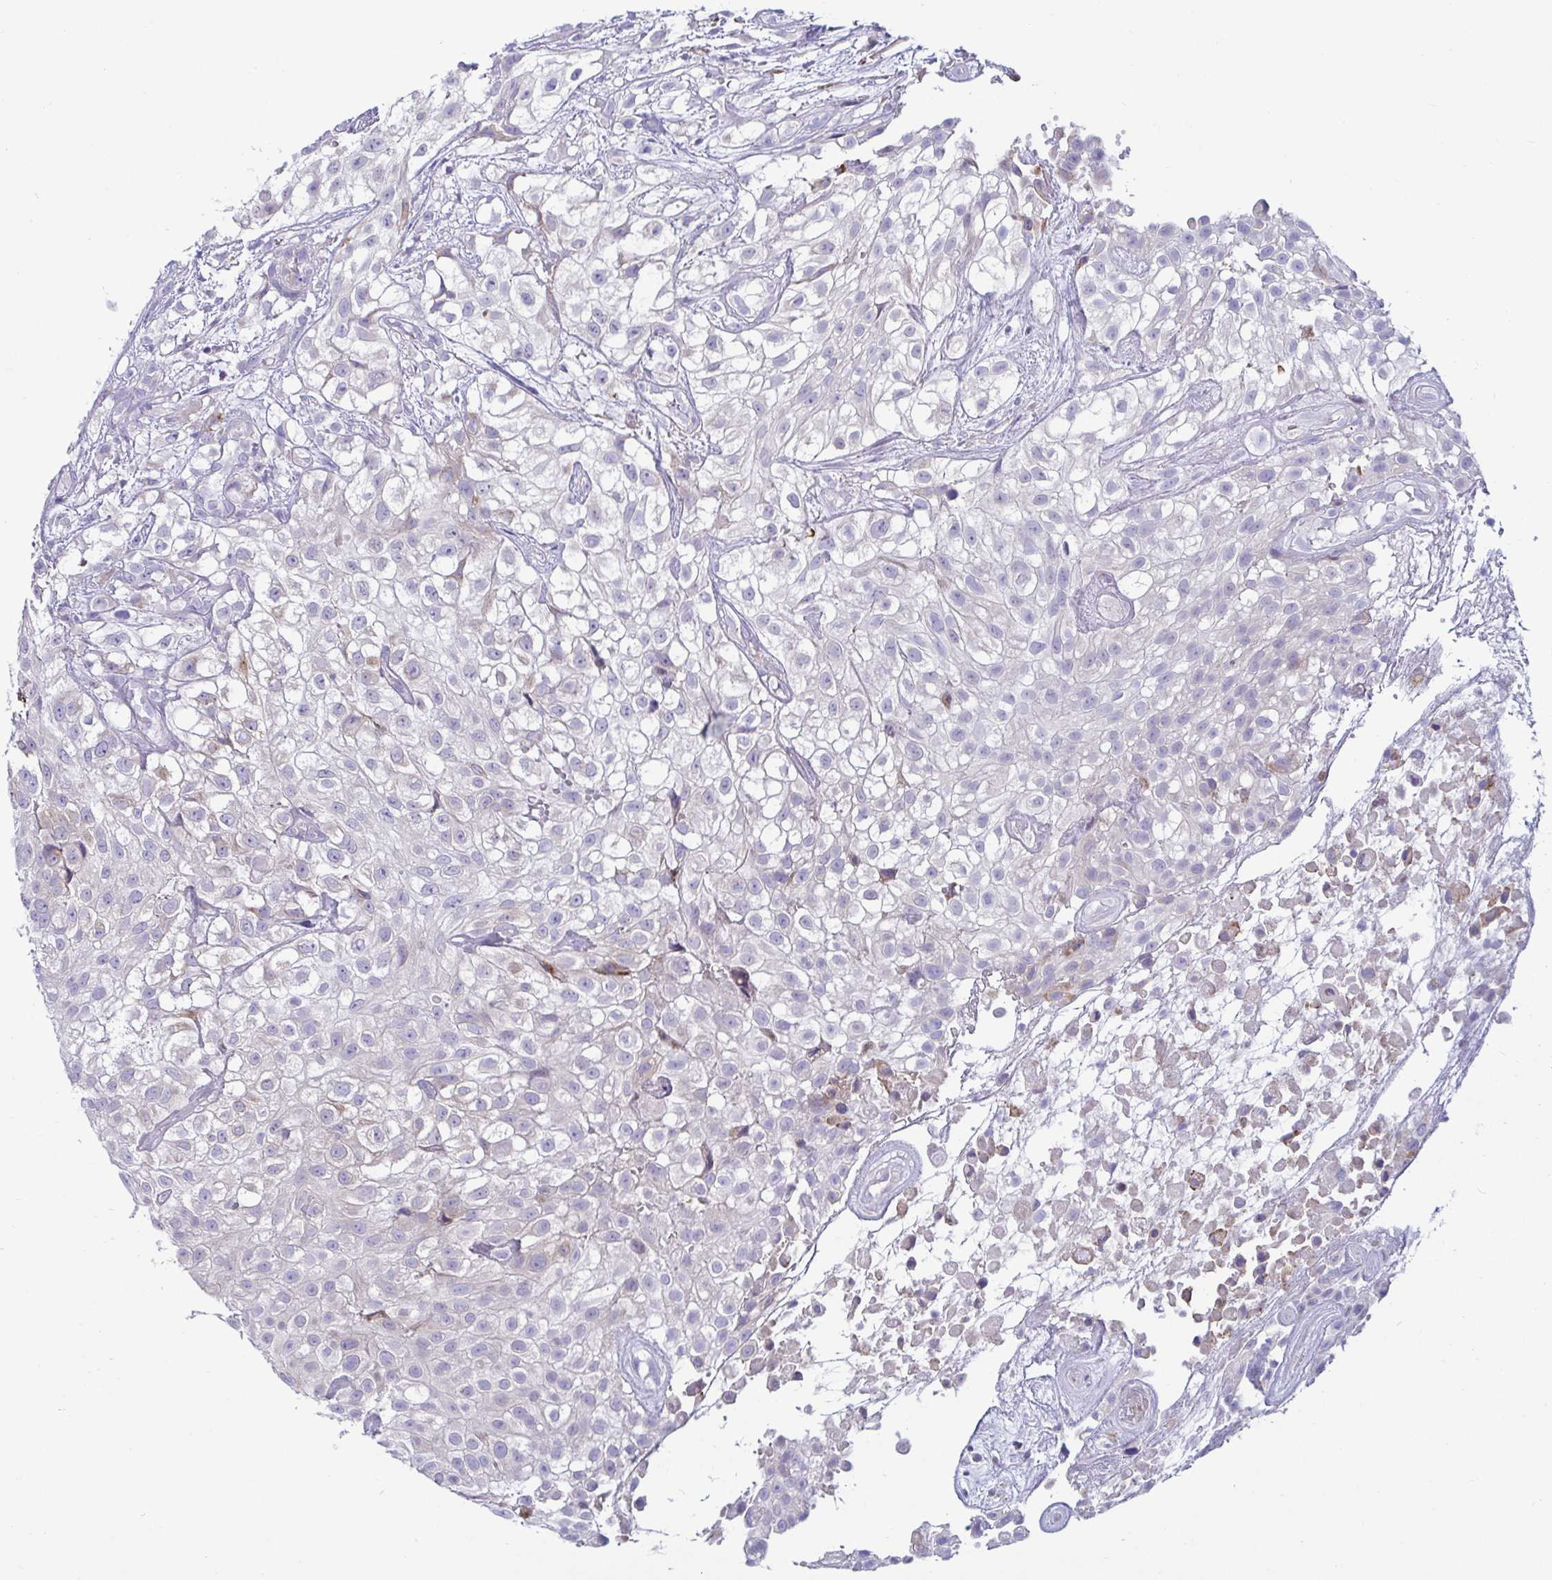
{"staining": {"intensity": "negative", "quantity": "none", "location": "none"}, "tissue": "urothelial cancer", "cell_type": "Tumor cells", "image_type": "cancer", "snomed": [{"axis": "morphology", "description": "Urothelial carcinoma, High grade"}, {"axis": "topography", "description": "Urinary bladder"}], "caption": "Immunohistochemical staining of human urothelial cancer exhibits no significant expression in tumor cells.", "gene": "TFPI2", "patient": {"sex": "male", "age": 56}}